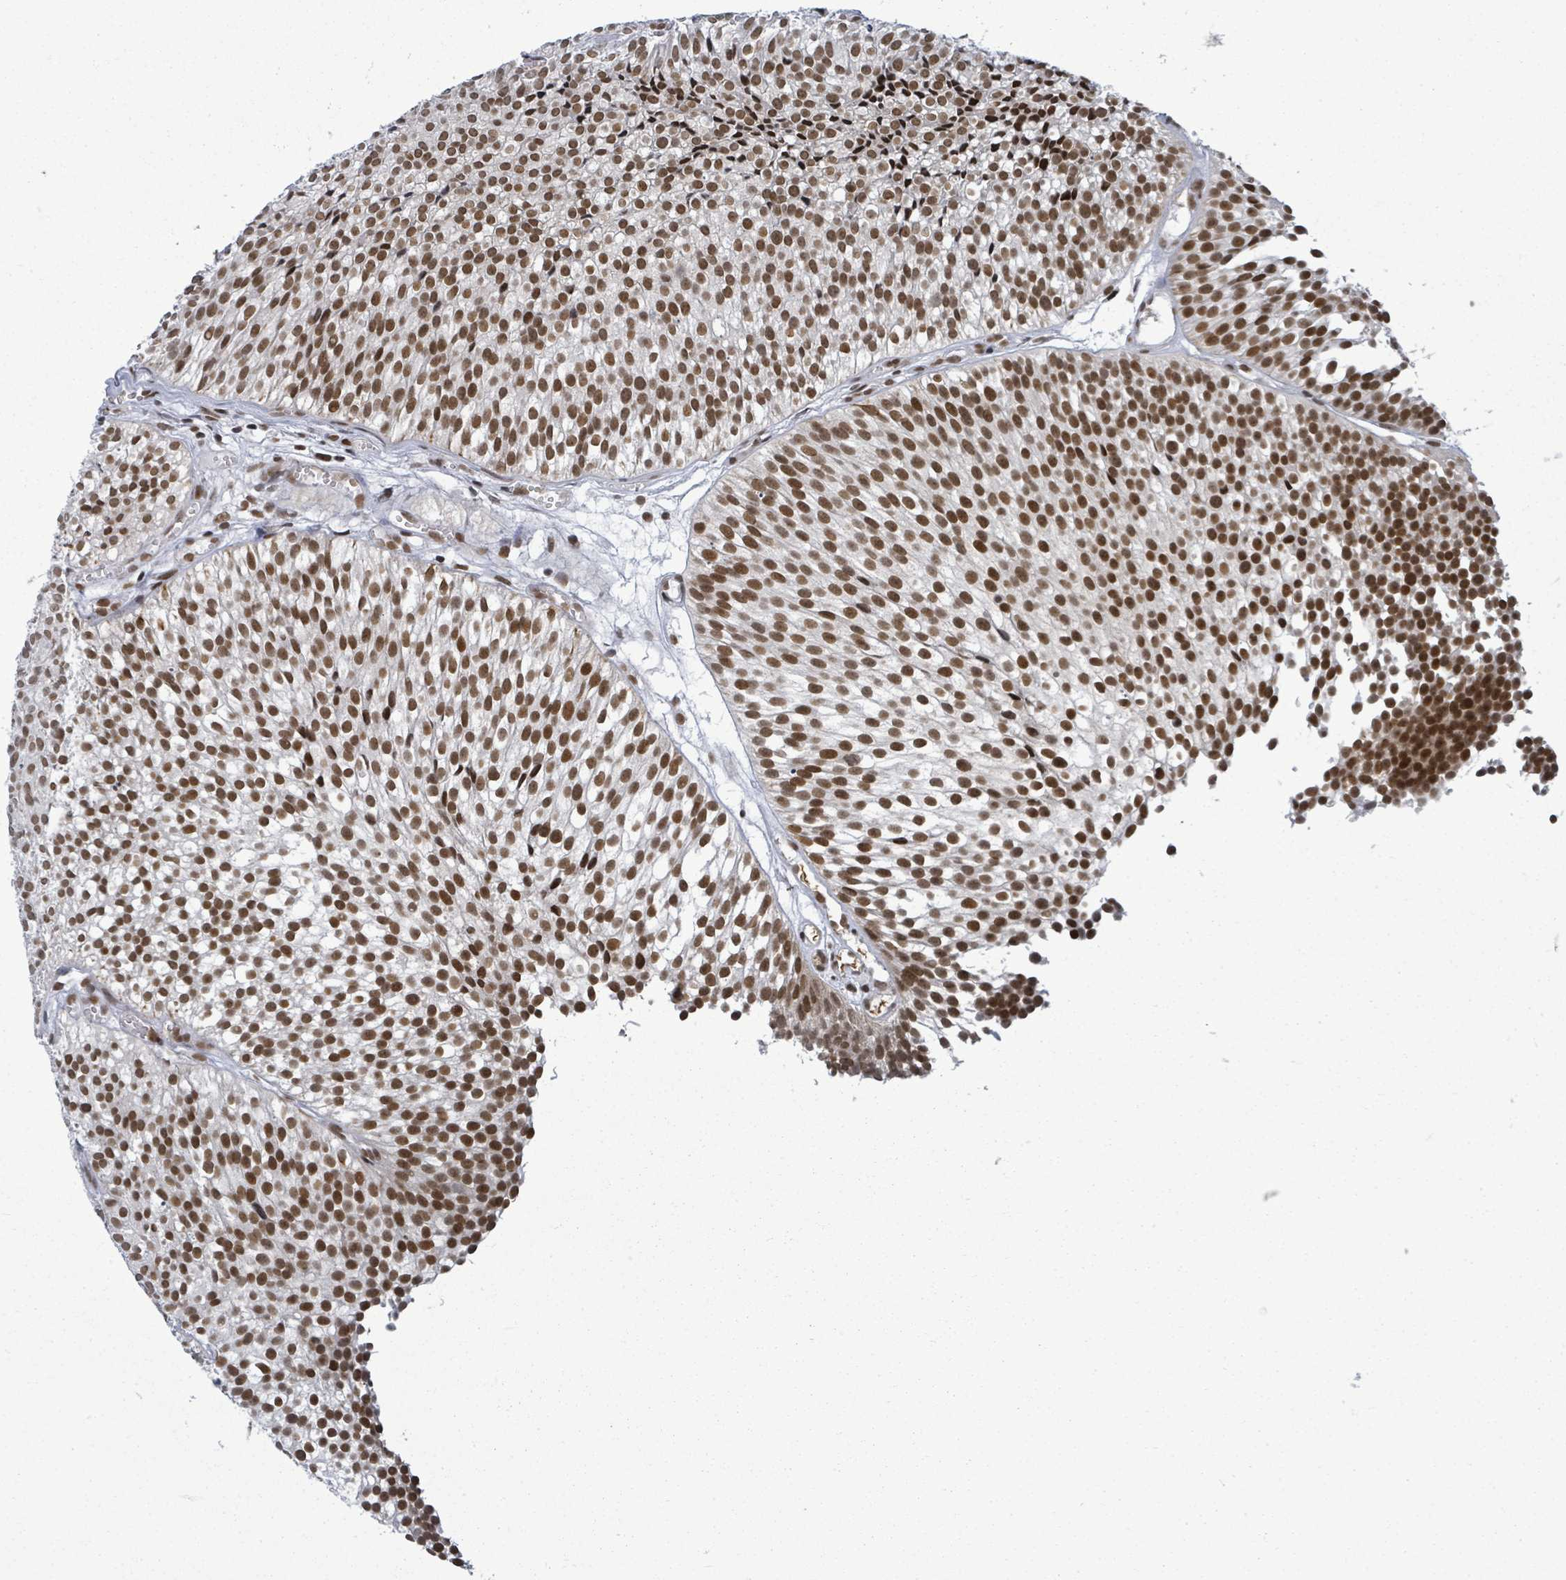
{"staining": {"intensity": "strong", "quantity": ">75%", "location": "nuclear"}, "tissue": "urothelial cancer", "cell_type": "Tumor cells", "image_type": "cancer", "snomed": [{"axis": "morphology", "description": "Urothelial carcinoma, Low grade"}, {"axis": "topography", "description": "Urinary bladder"}], "caption": "A brown stain labels strong nuclear positivity of a protein in urothelial carcinoma (low-grade) tumor cells.", "gene": "ERCC5", "patient": {"sex": "male", "age": 91}}